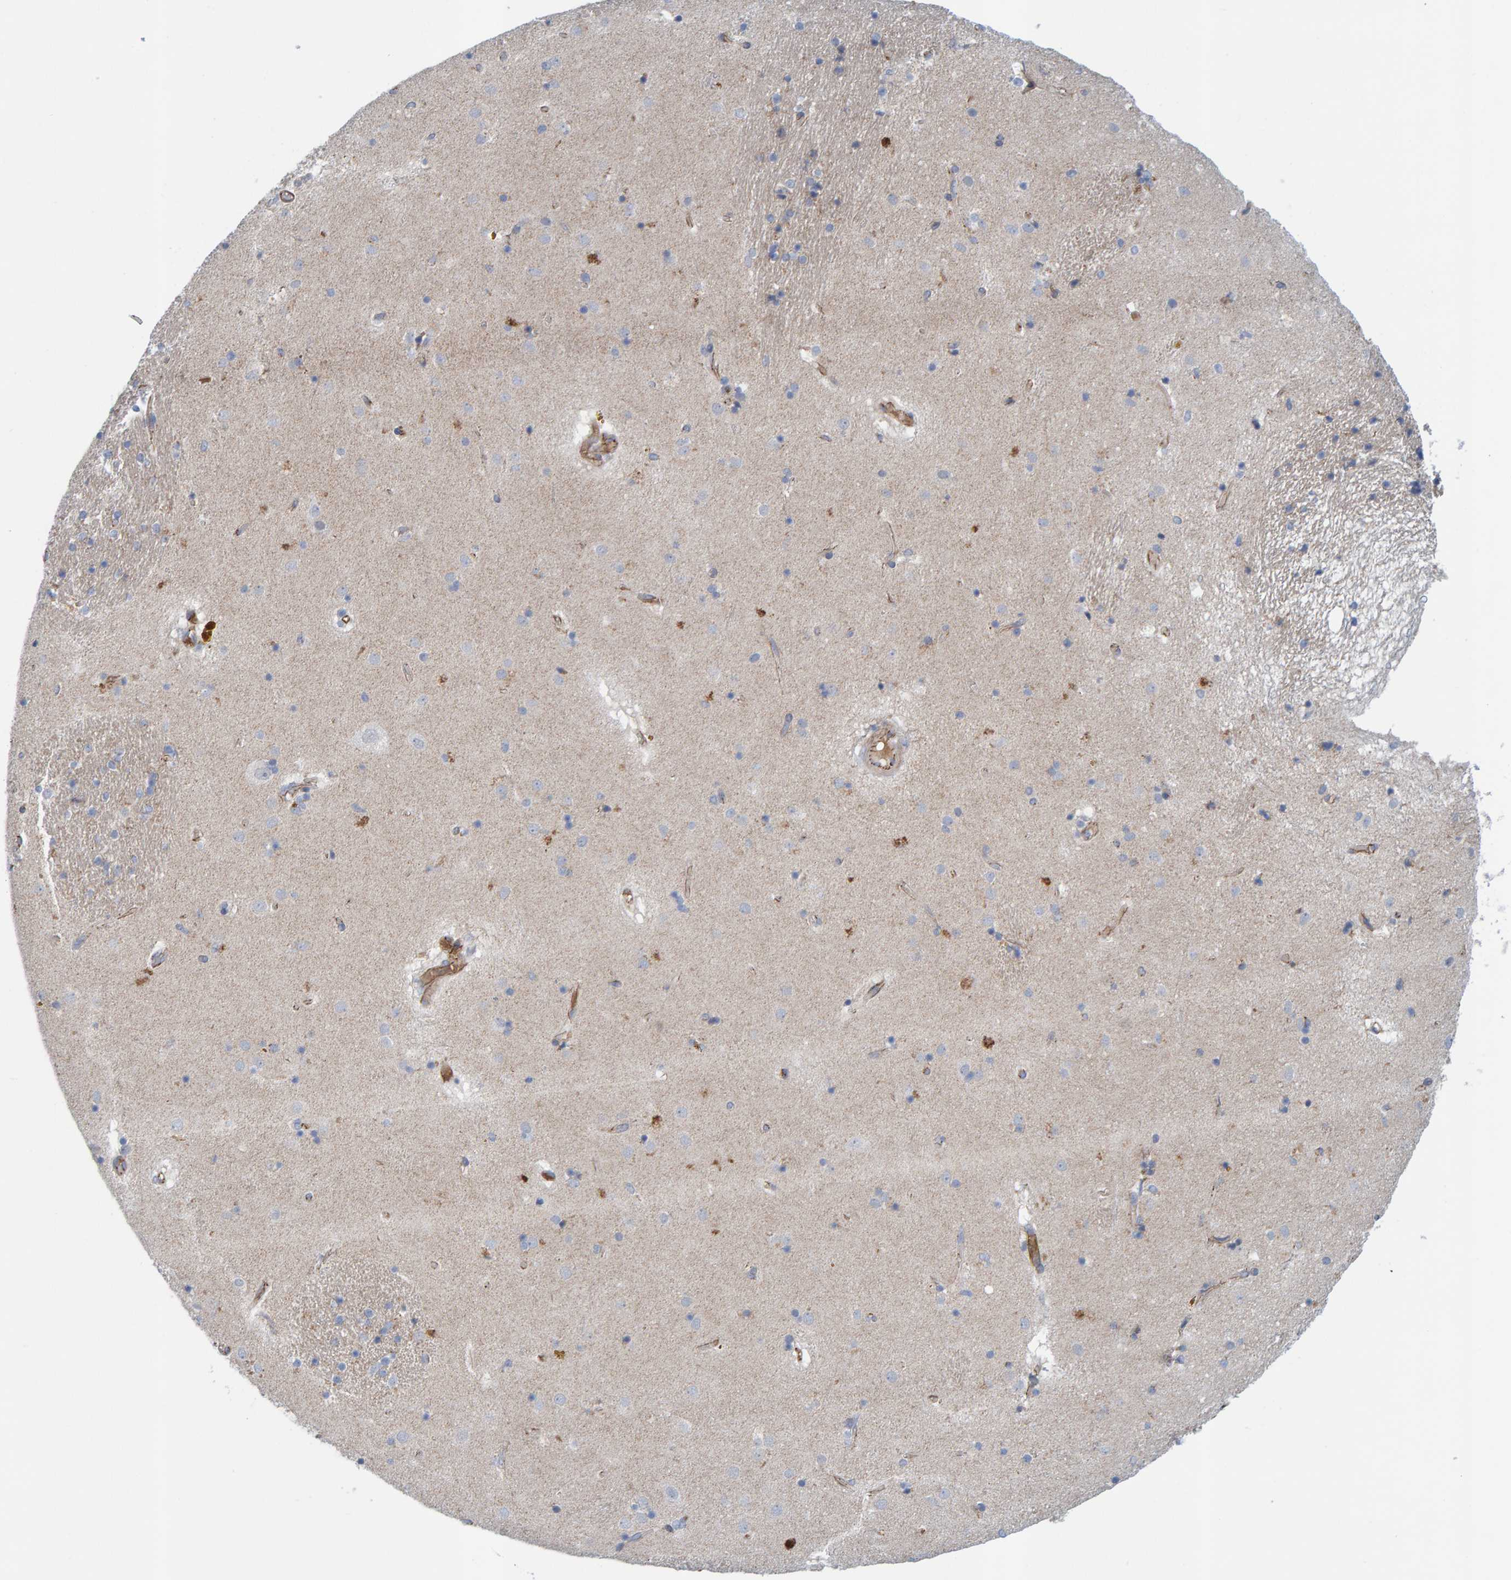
{"staining": {"intensity": "negative", "quantity": "none", "location": "none"}, "tissue": "caudate", "cell_type": "Glial cells", "image_type": "normal", "snomed": [{"axis": "morphology", "description": "Normal tissue, NOS"}, {"axis": "topography", "description": "Lateral ventricle wall"}], "caption": "High magnification brightfield microscopy of unremarkable caudate stained with DAB (brown) and counterstained with hematoxylin (blue): glial cells show no significant expression. (DAB IHC, high magnification).", "gene": "KRBA2", "patient": {"sex": "male", "age": 70}}